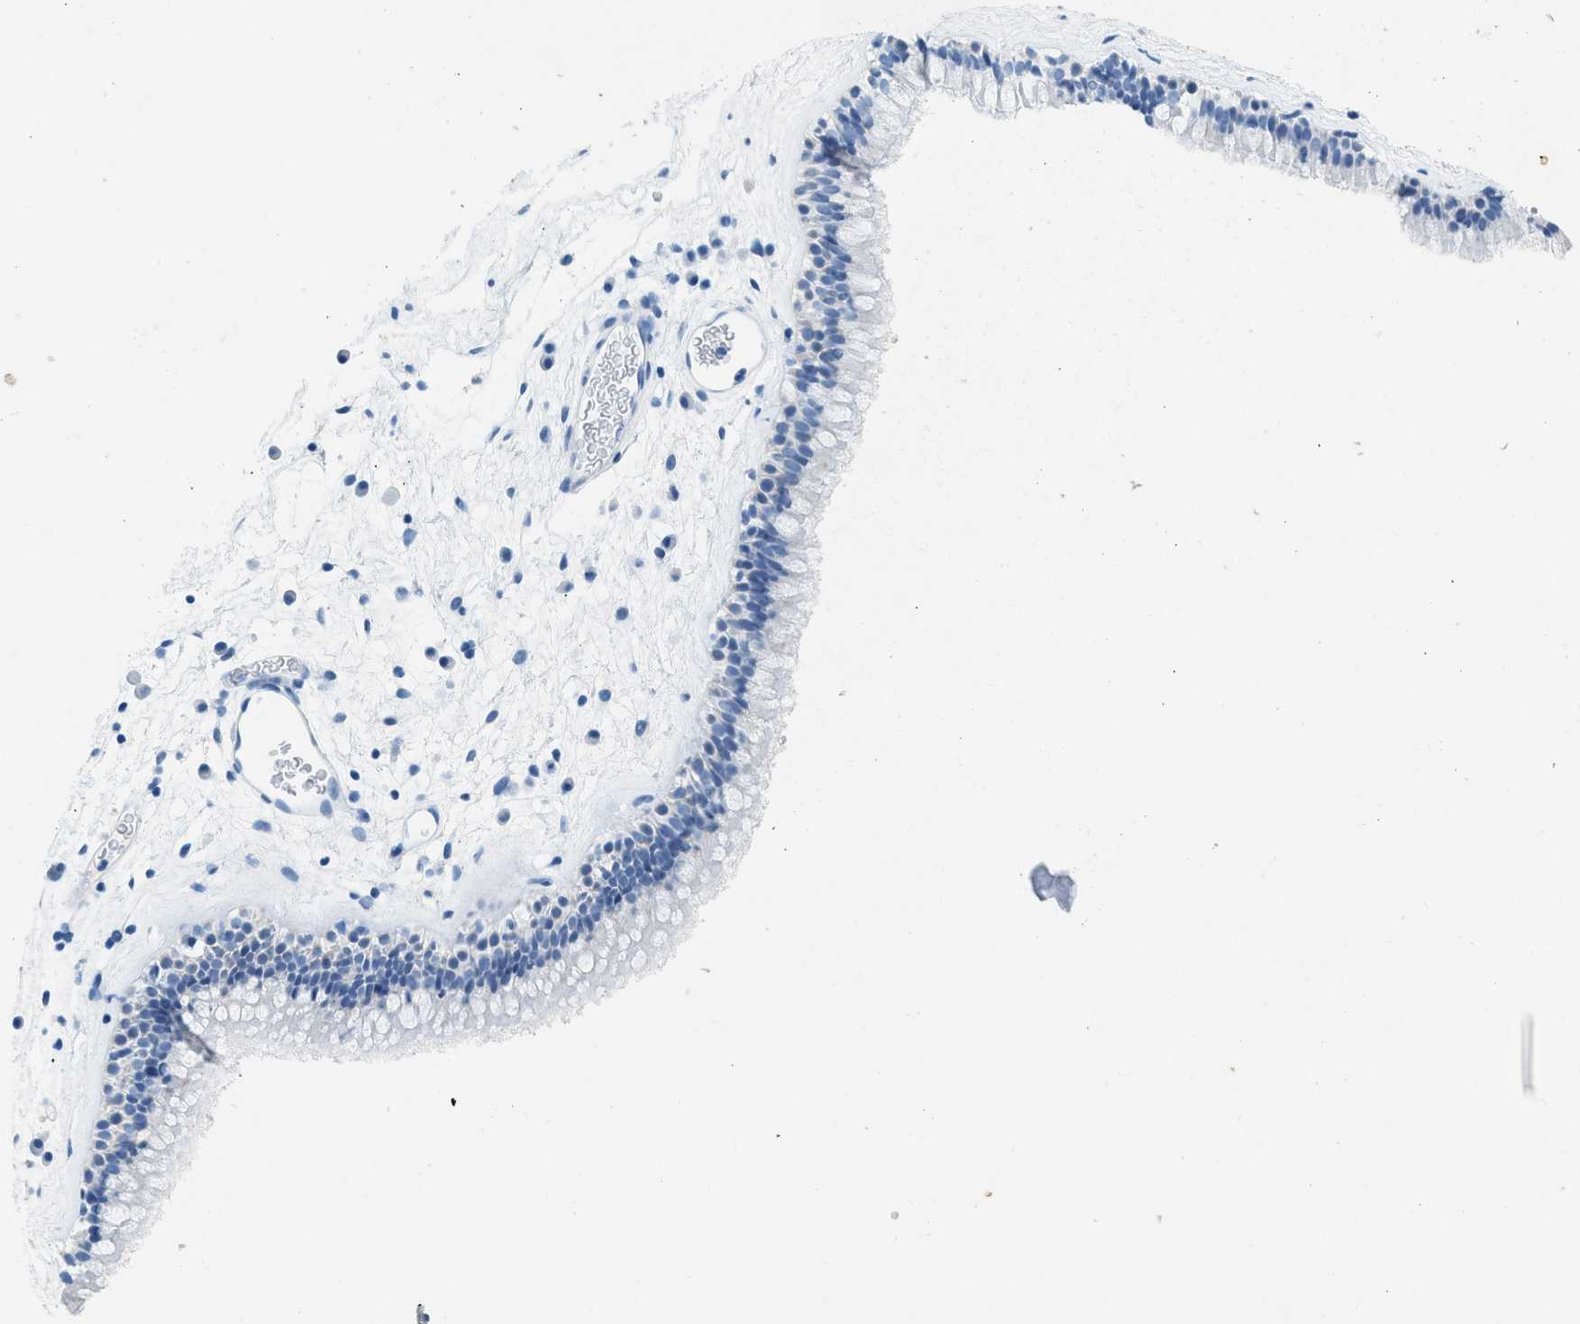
{"staining": {"intensity": "negative", "quantity": "none", "location": "none"}, "tissue": "nasopharynx", "cell_type": "Respiratory epithelial cells", "image_type": "normal", "snomed": [{"axis": "morphology", "description": "Normal tissue, NOS"}, {"axis": "morphology", "description": "Inflammation, NOS"}, {"axis": "topography", "description": "Nasopharynx"}], "caption": "A histopathology image of human nasopharynx is negative for staining in respiratory epithelial cells. The staining was performed using DAB (3,3'-diaminobenzidine) to visualize the protein expression in brown, while the nuclei were stained in blue with hematoxylin (Magnification: 20x).", "gene": "HHATL", "patient": {"sex": "male", "age": 48}}